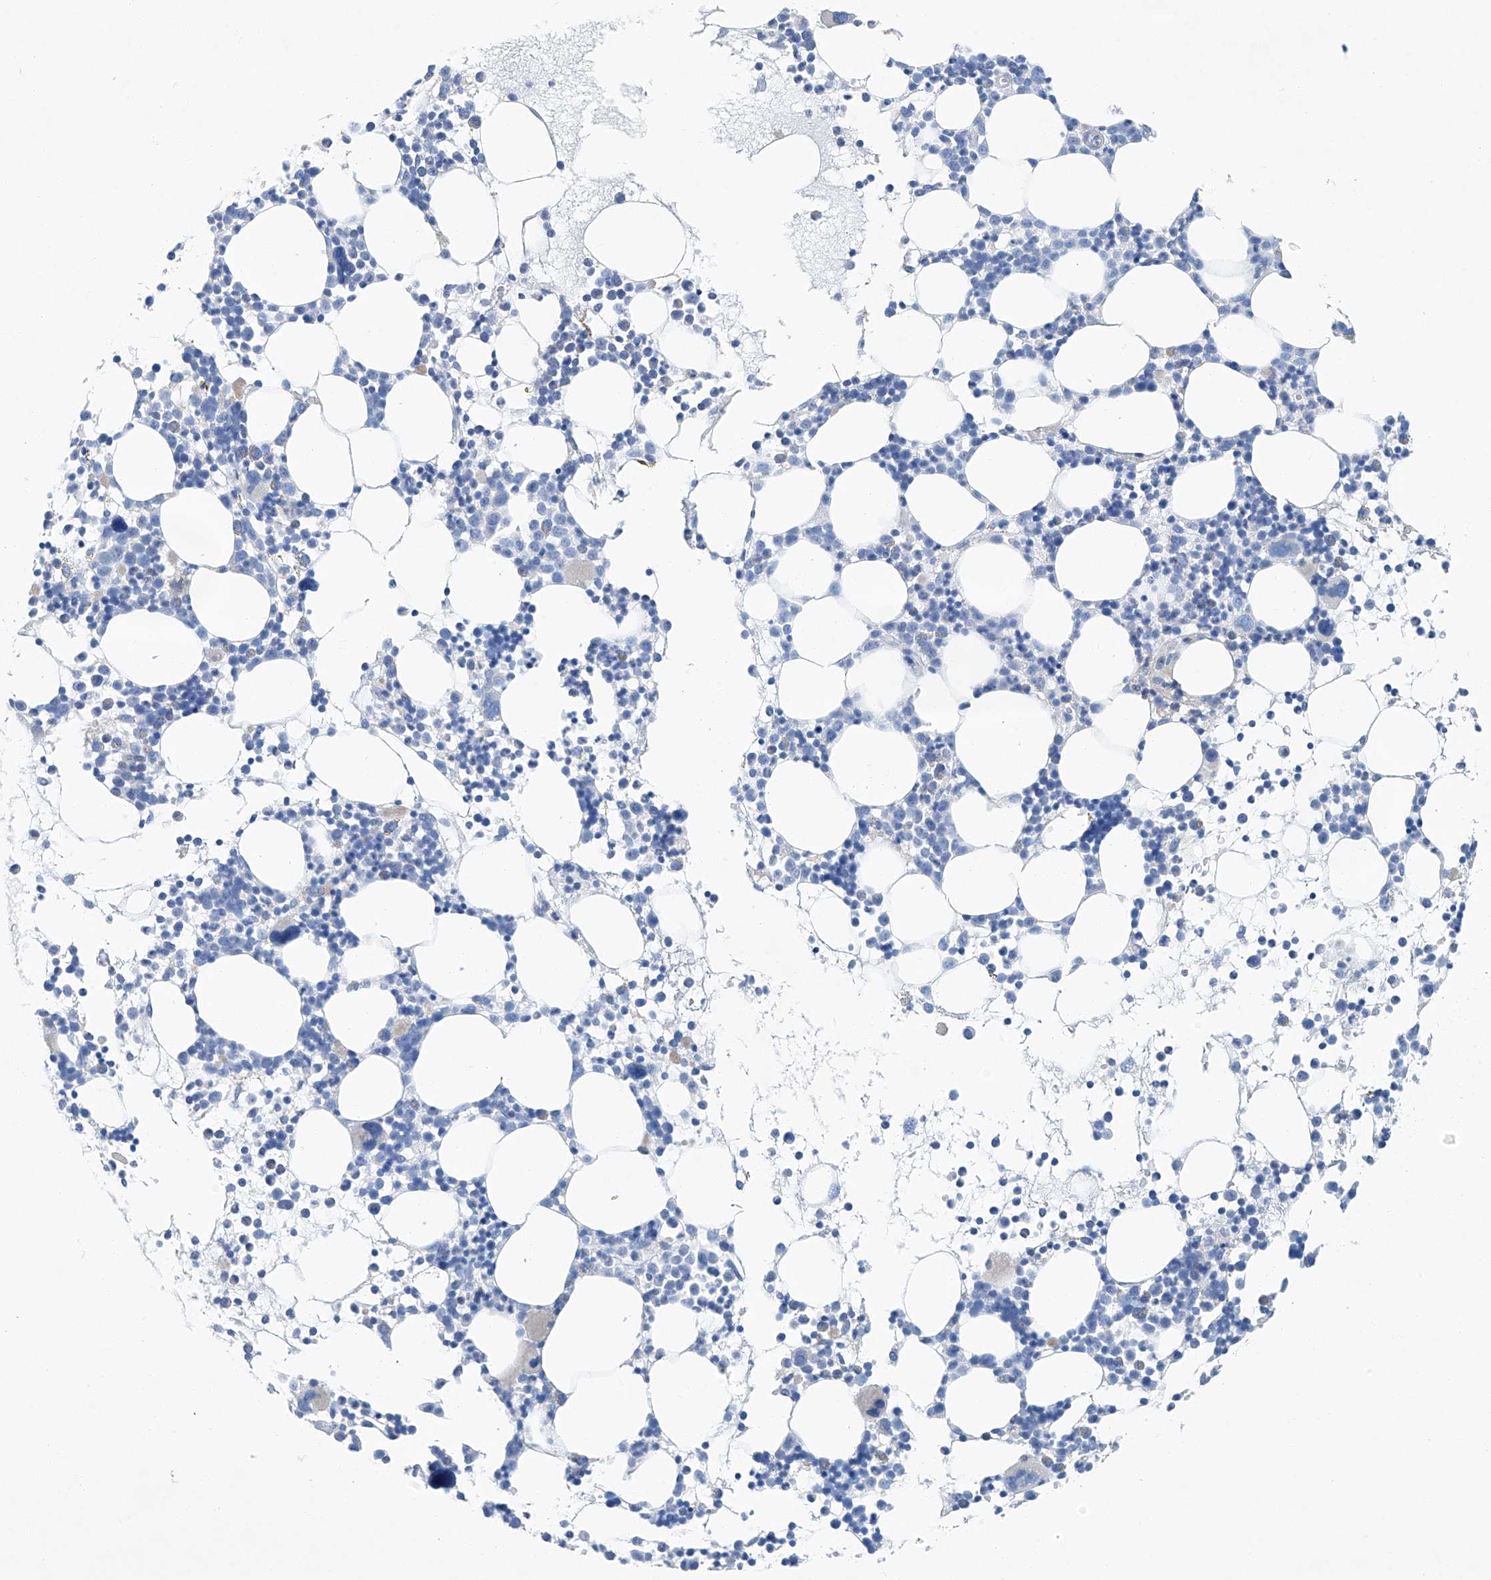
{"staining": {"intensity": "negative", "quantity": "none", "location": "none"}, "tissue": "bone marrow", "cell_type": "Hematopoietic cells", "image_type": "normal", "snomed": [{"axis": "morphology", "description": "Normal tissue, NOS"}, {"axis": "topography", "description": "Bone marrow"}], "caption": "This is an immunohistochemistry image of normal bone marrow. There is no positivity in hematopoietic cells.", "gene": "C1orf87", "patient": {"sex": "female", "age": 62}}